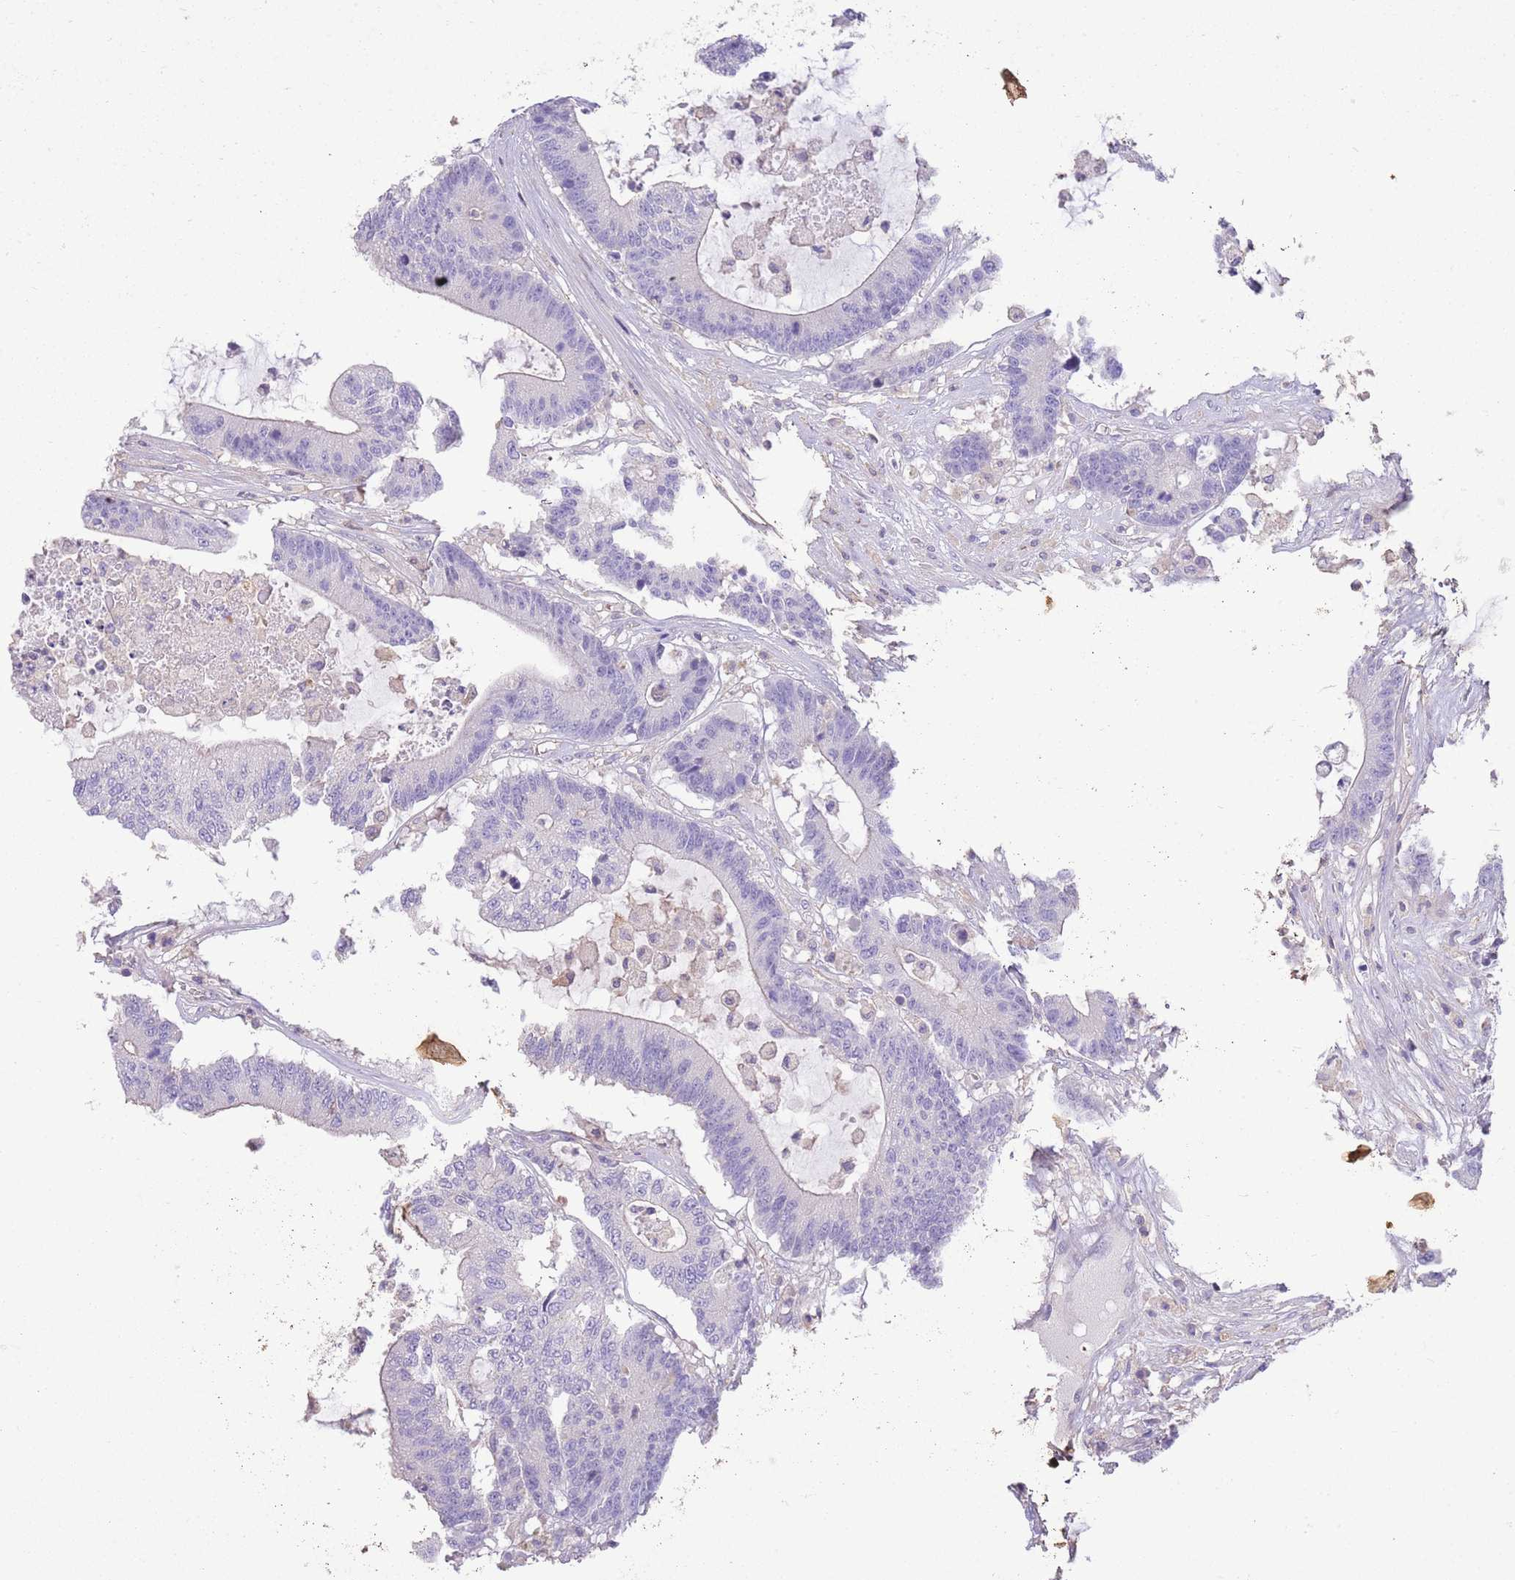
{"staining": {"intensity": "negative", "quantity": "none", "location": "none"}, "tissue": "colorectal cancer", "cell_type": "Tumor cells", "image_type": "cancer", "snomed": [{"axis": "morphology", "description": "Adenocarcinoma, NOS"}, {"axis": "topography", "description": "Colon"}], "caption": "DAB (3,3'-diaminobenzidine) immunohistochemical staining of adenocarcinoma (colorectal) shows no significant positivity in tumor cells. (DAB immunohistochemistry (IHC) with hematoxylin counter stain).", "gene": "SFTPA1", "patient": {"sex": "female", "age": 84}}